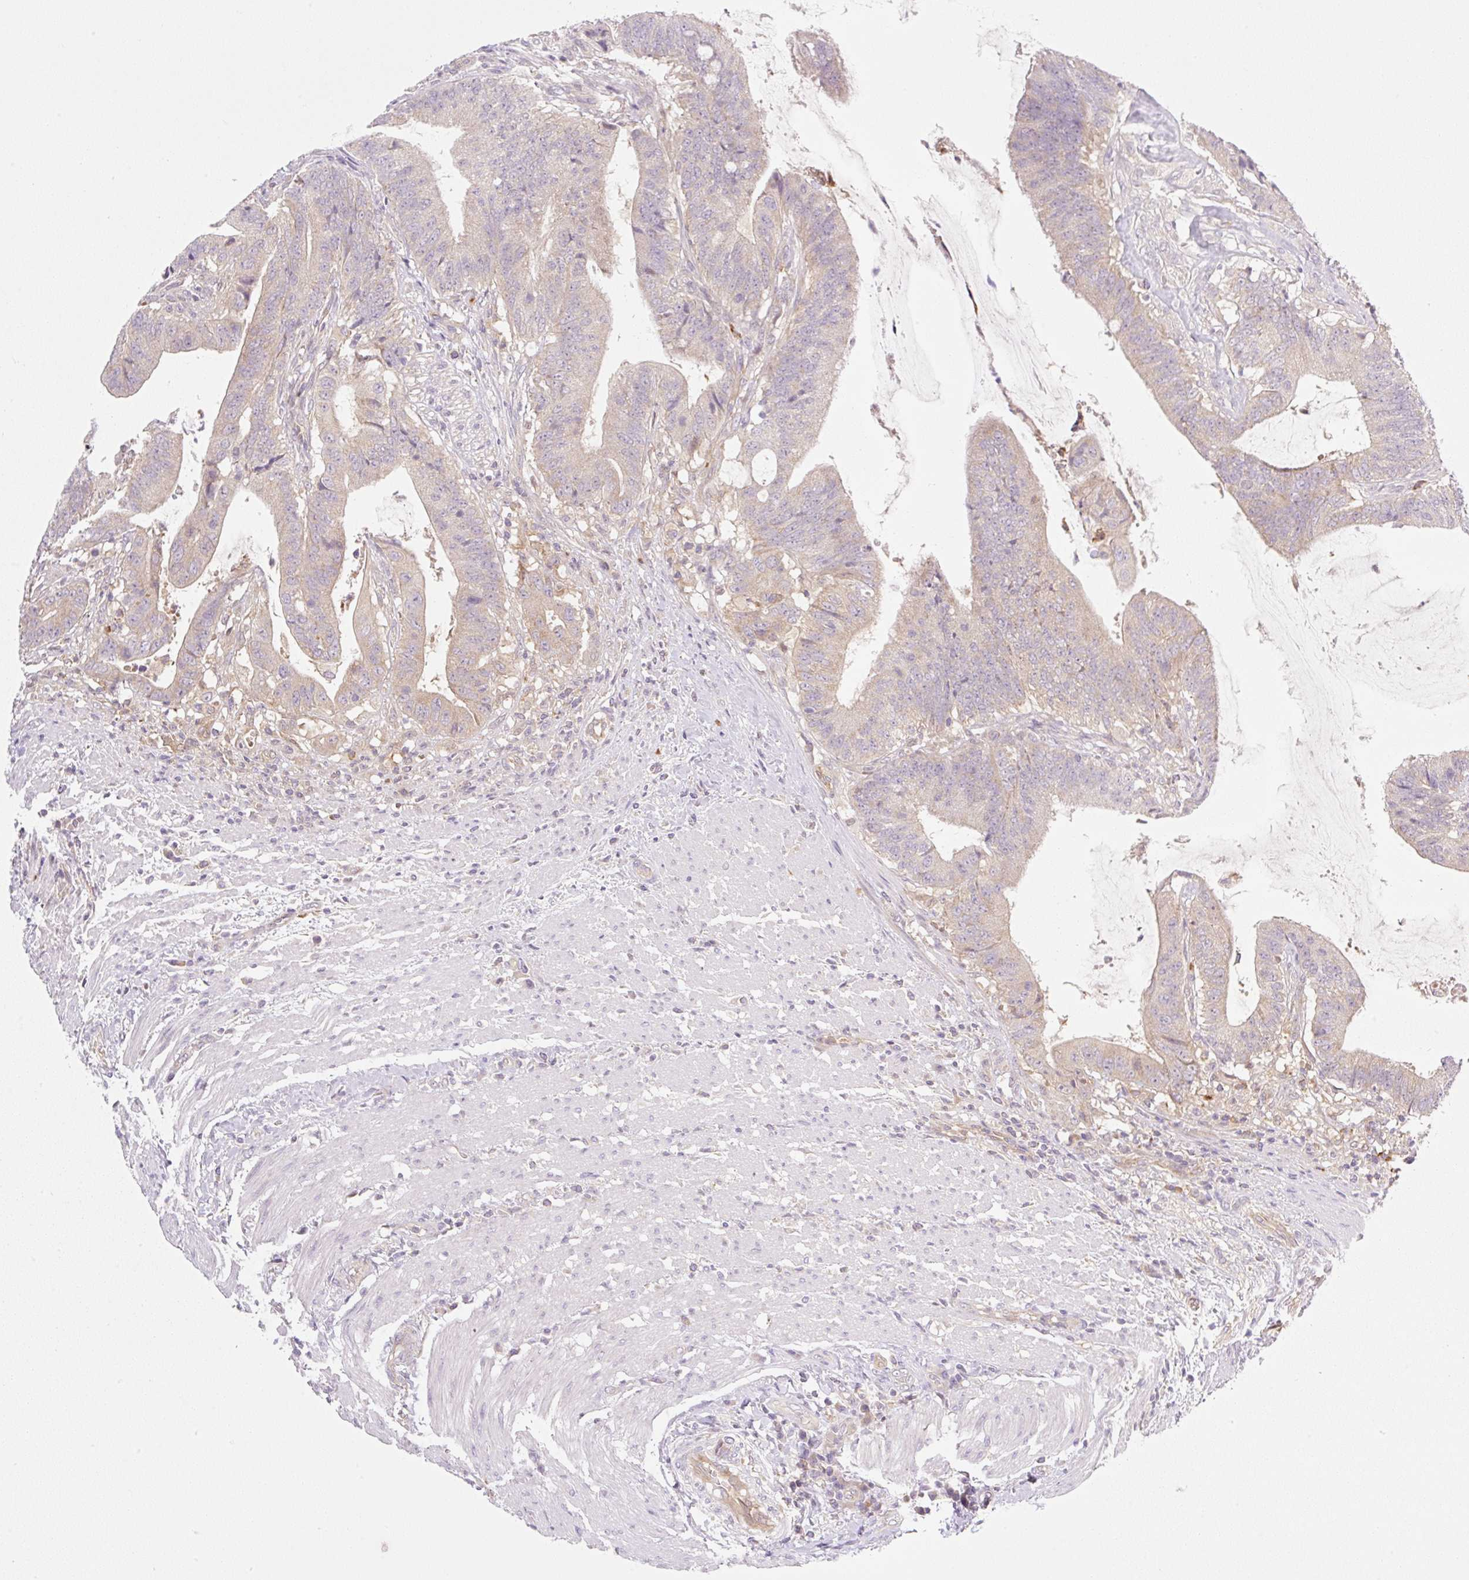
{"staining": {"intensity": "weak", "quantity": "25%-75%", "location": "cytoplasmic/membranous"}, "tissue": "colorectal cancer", "cell_type": "Tumor cells", "image_type": "cancer", "snomed": [{"axis": "morphology", "description": "Adenocarcinoma, NOS"}, {"axis": "topography", "description": "Colon"}], "caption": "IHC of colorectal adenocarcinoma displays low levels of weak cytoplasmic/membranous expression in approximately 25%-75% of tumor cells.", "gene": "OMA1", "patient": {"sex": "female", "age": 43}}